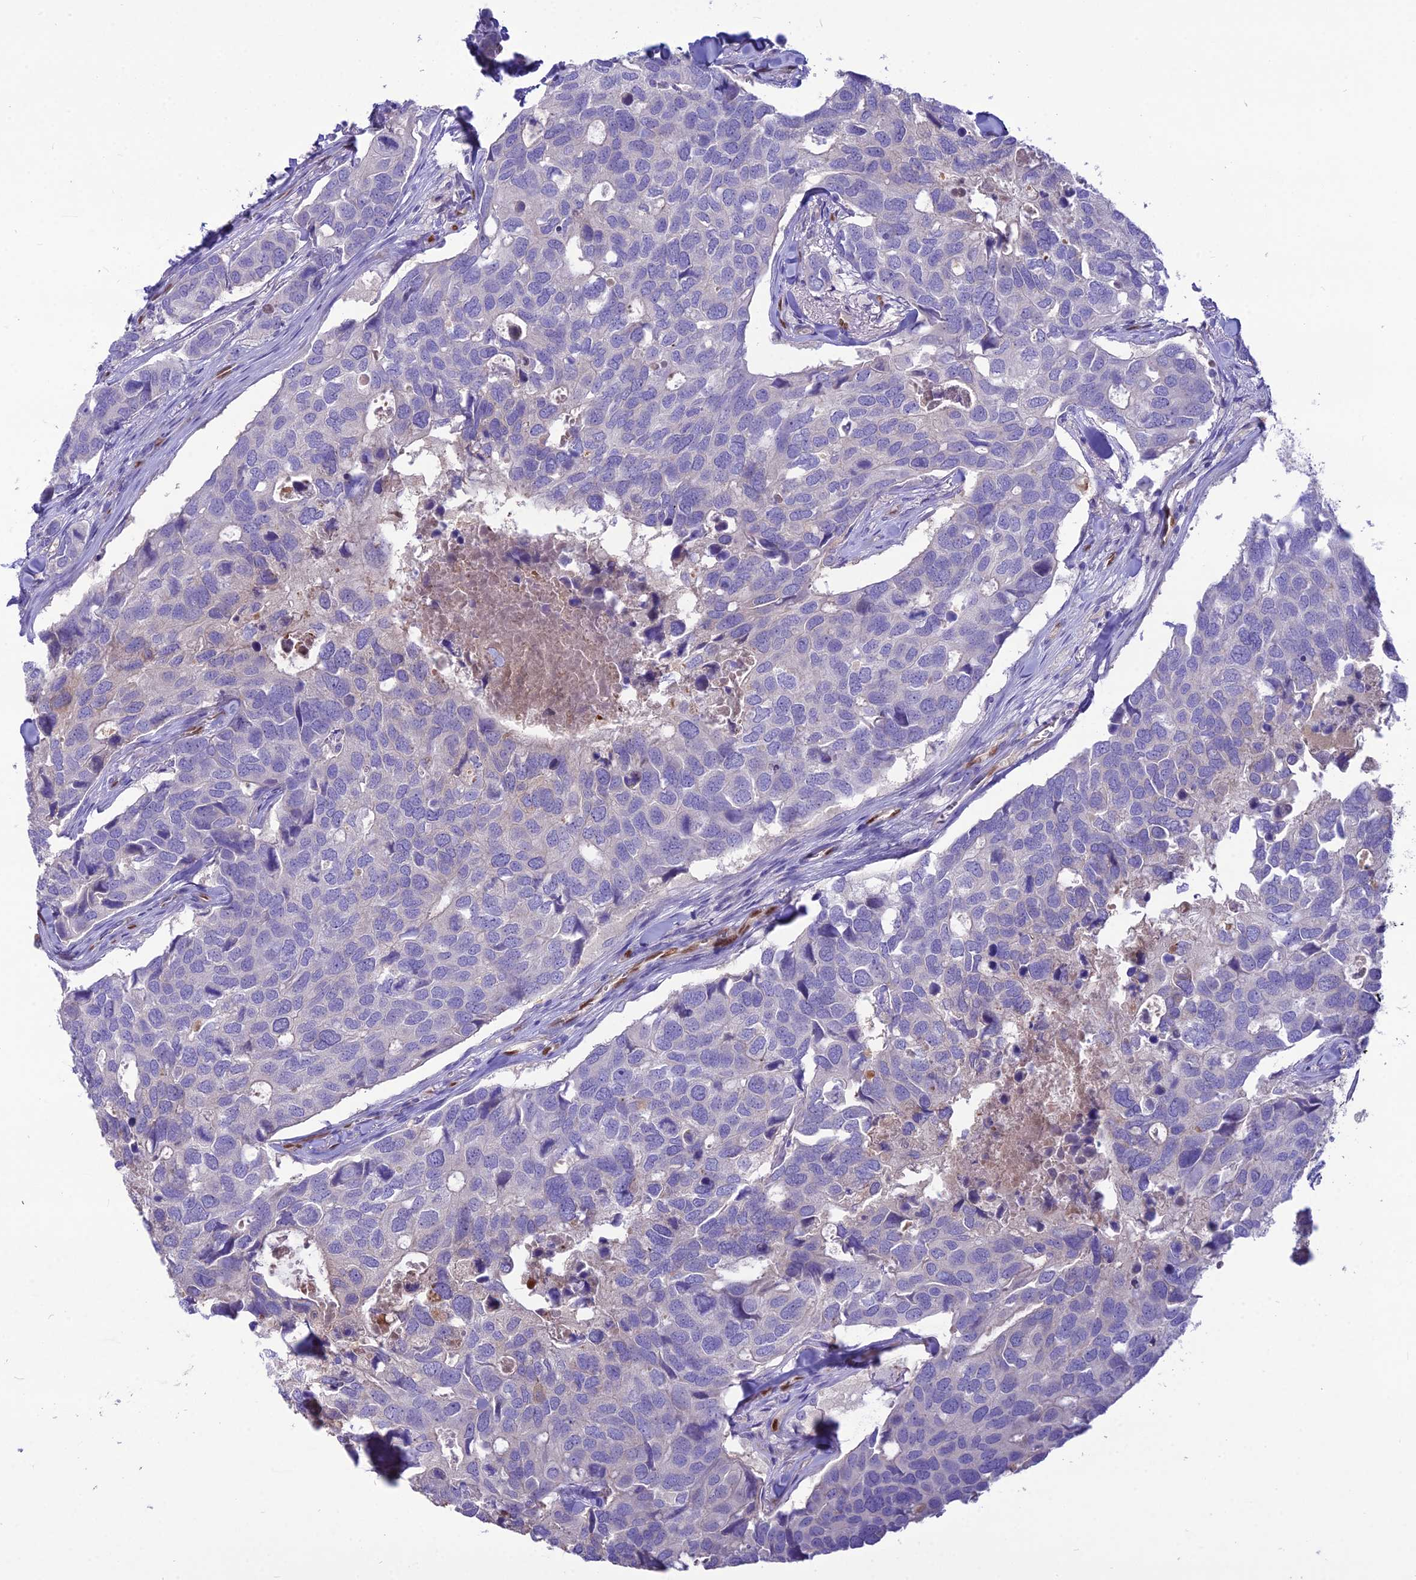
{"staining": {"intensity": "negative", "quantity": "none", "location": "none"}, "tissue": "breast cancer", "cell_type": "Tumor cells", "image_type": "cancer", "snomed": [{"axis": "morphology", "description": "Duct carcinoma"}, {"axis": "topography", "description": "Breast"}], "caption": "Histopathology image shows no protein positivity in tumor cells of breast cancer tissue.", "gene": "NOVA2", "patient": {"sex": "female", "age": 83}}